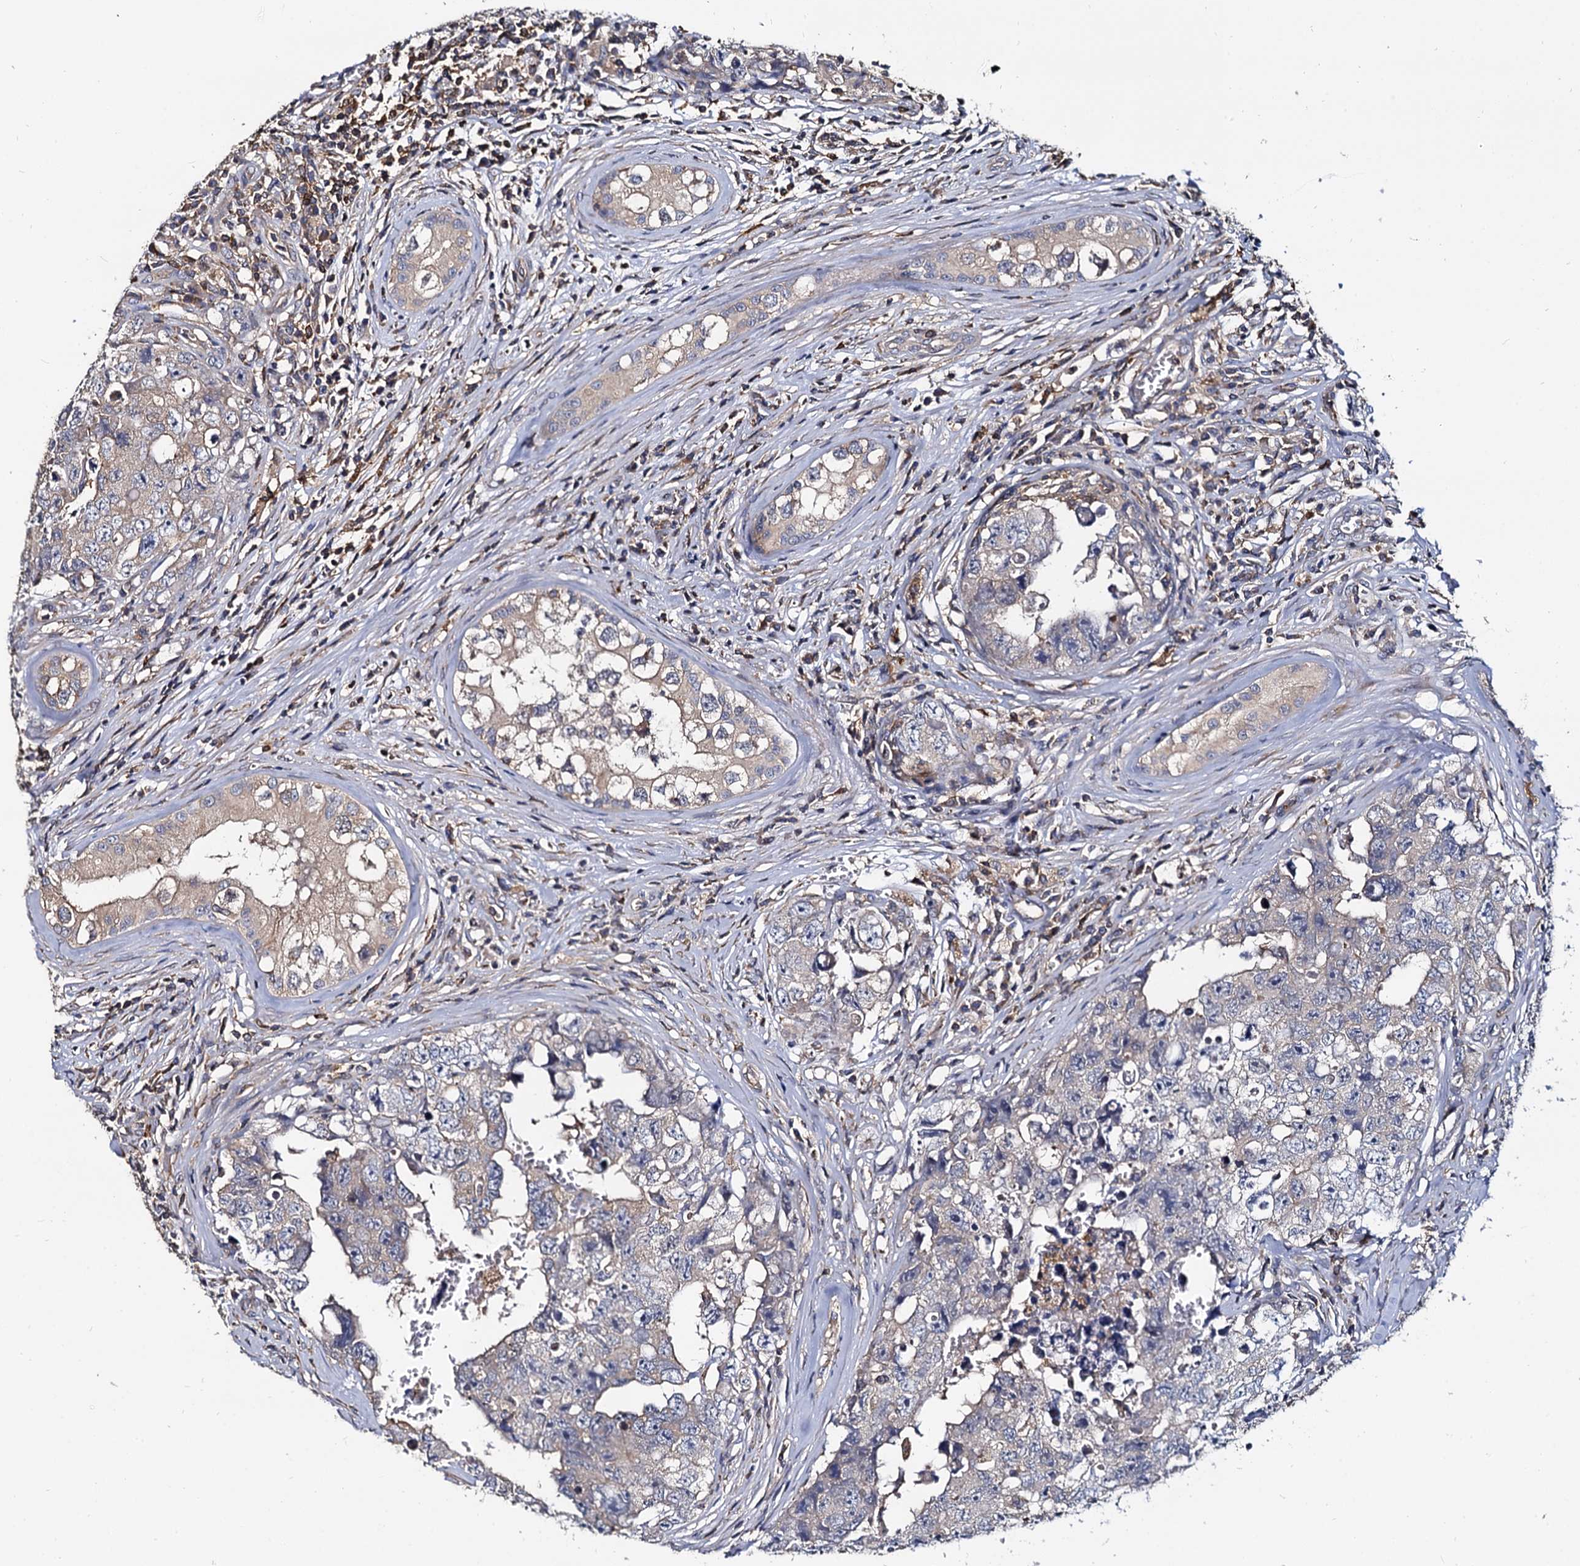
{"staining": {"intensity": "negative", "quantity": "none", "location": "none"}, "tissue": "testis cancer", "cell_type": "Tumor cells", "image_type": "cancer", "snomed": [{"axis": "morphology", "description": "Carcinoma, Embryonal, NOS"}, {"axis": "topography", "description": "Testis"}], "caption": "A histopathology image of testis embryonal carcinoma stained for a protein exhibits no brown staining in tumor cells.", "gene": "ANKRD13A", "patient": {"sex": "male", "age": 17}}